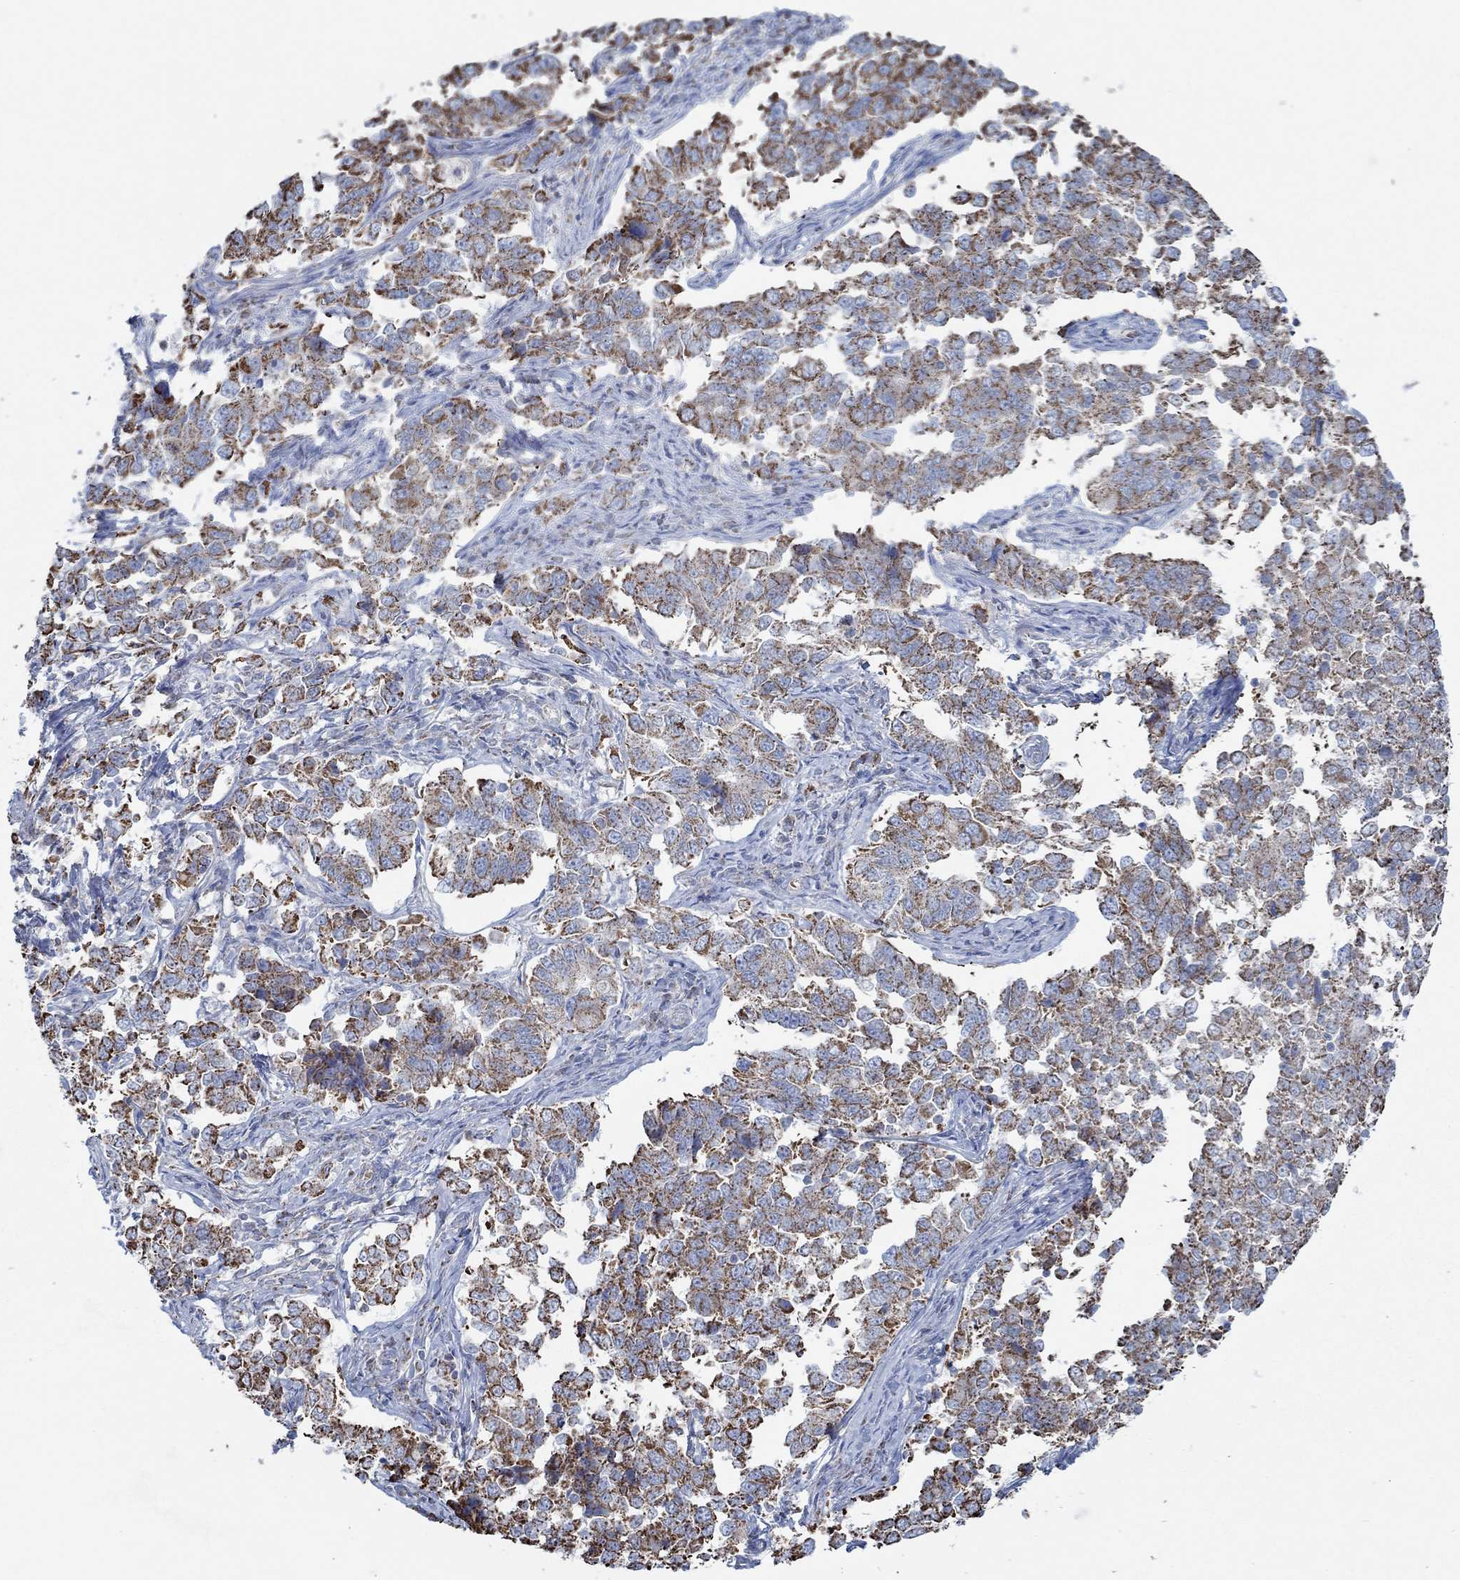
{"staining": {"intensity": "strong", "quantity": "25%-75%", "location": "cytoplasmic/membranous"}, "tissue": "endometrial cancer", "cell_type": "Tumor cells", "image_type": "cancer", "snomed": [{"axis": "morphology", "description": "Adenocarcinoma, NOS"}, {"axis": "topography", "description": "Endometrium"}], "caption": "High-power microscopy captured an immunohistochemistry image of endometrial cancer, revealing strong cytoplasmic/membranous staining in approximately 25%-75% of tumor cells.", "gene": "GLOD5", "patient": {"sex": "female", "age": 43}}